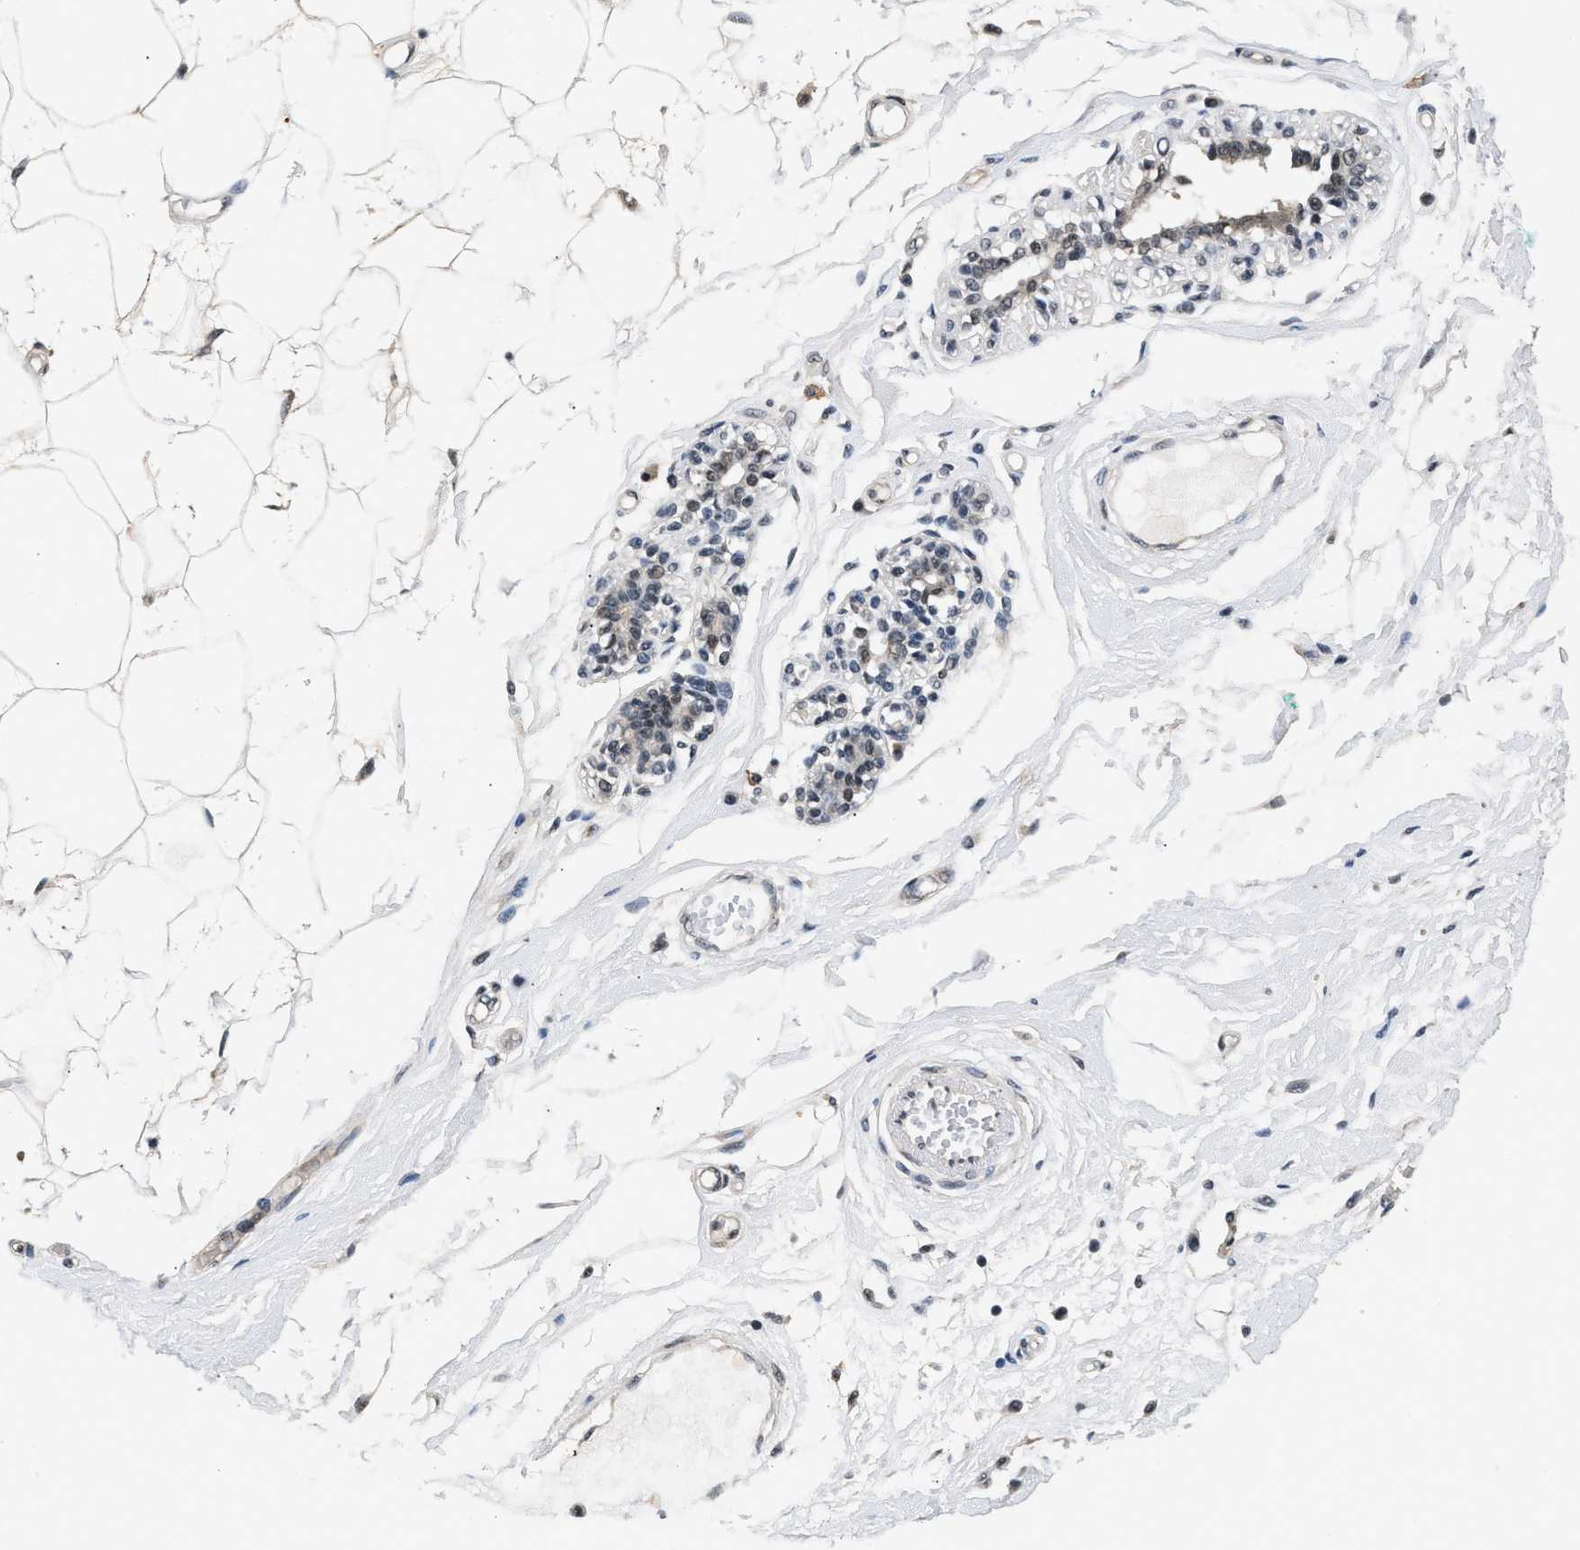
{"staining": {"intensity": "weak", "quantity": "<25%", "location": "nuclear"}, "tissue": "breast", "cell_type": "Adipocytes", "image_type": "normal", "snomed": [{"axis": "morphology", "description": "Normal tissue, NOS"}, {"axis": "morphology", "description": "Lobular carcinoma"}, {"axis": "topography", "description": "Breast"}], "caption": "The photomicrograph exhibits no staining of adipocytes in benign breast.", "gene": "RBM33", "patient": {"sex": "female", "age": 59}}